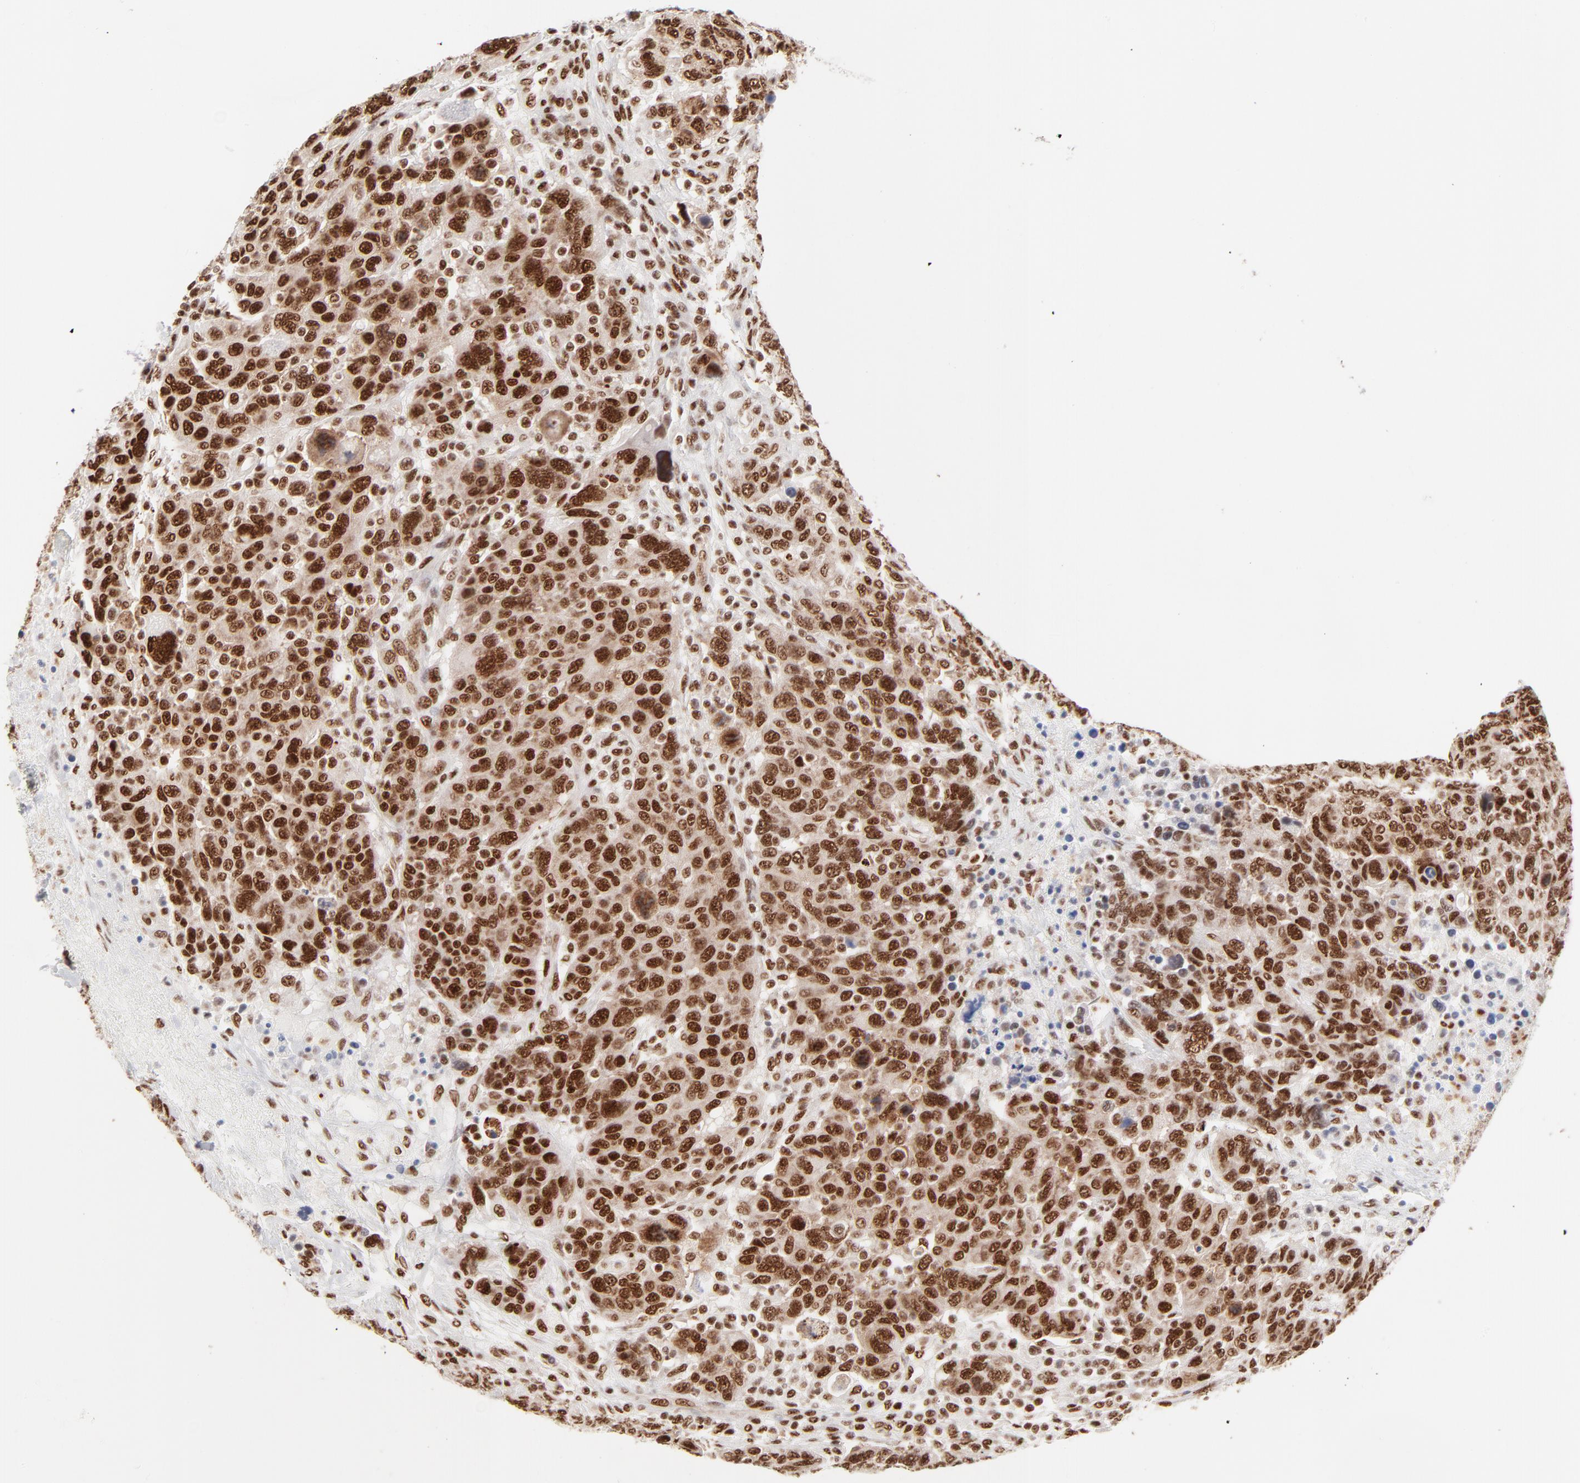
{"staining": {"intensity": "strong", "quantity": ">75%", "location": "nuclear"}, "tissue": "breast cancer", "cell_type": "Tumor cells", "image_type": "cancer", "snomed": [{"axis": "morphology", "description": "Duct carcinoma"}, {"axis": "topography", "description": "Breast"}], "caption": "Brown immunohistochemical staining in breast infiltrating ductal carcinoma demonstrates strong nuclear staining in about >75% of tumor cells.", "gene": "TARDBP", "patient": {"sex": "female", "age": 37}}